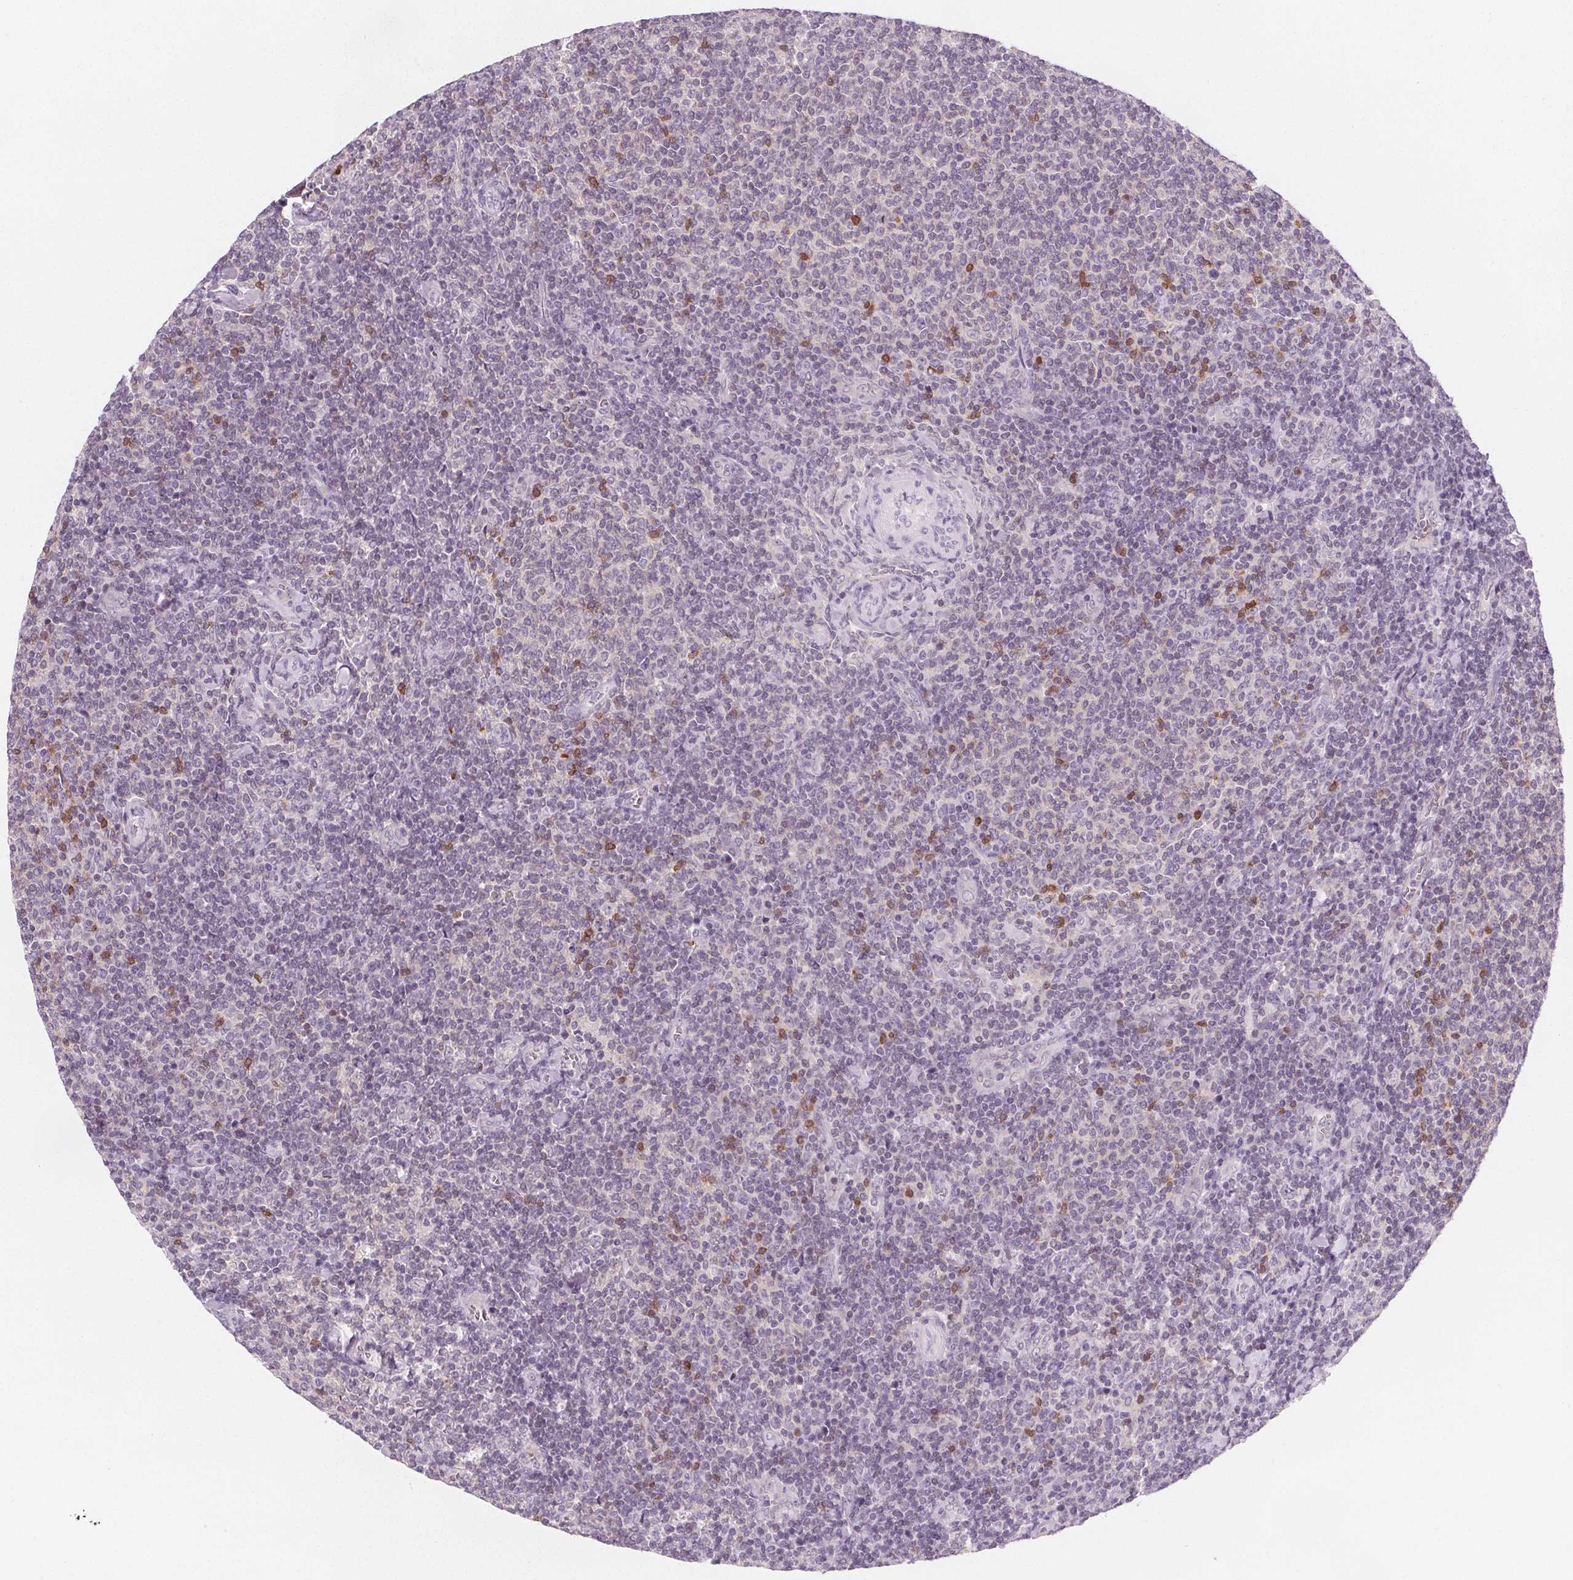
{"staining": {"intensity": "negative", "quantity": "none", "location": "none"}, "tissue": "lymphoma", "cell_type": "Tumor cells", "image_type": "cancer", "snomed": [{"axis": "morphology", "description": "Malignant lymphoma, non-Hodgkin's type, Low grade"}, {"axis": "topography", "description": "Lymph node"}], "caption": "This photomicrograph is of lymphoma stained with immunohistochemistry (IHC) to label a protein in brown with the nuclei are counter-stained blue. There is no positivity in tumor cells. Brightfield microscopy of IHC stained with DAB (brown) and hematoxylin (blue), captured at high magnification.", "gene": "UGP2", "patient": {"sex": "male", "age": 52}}